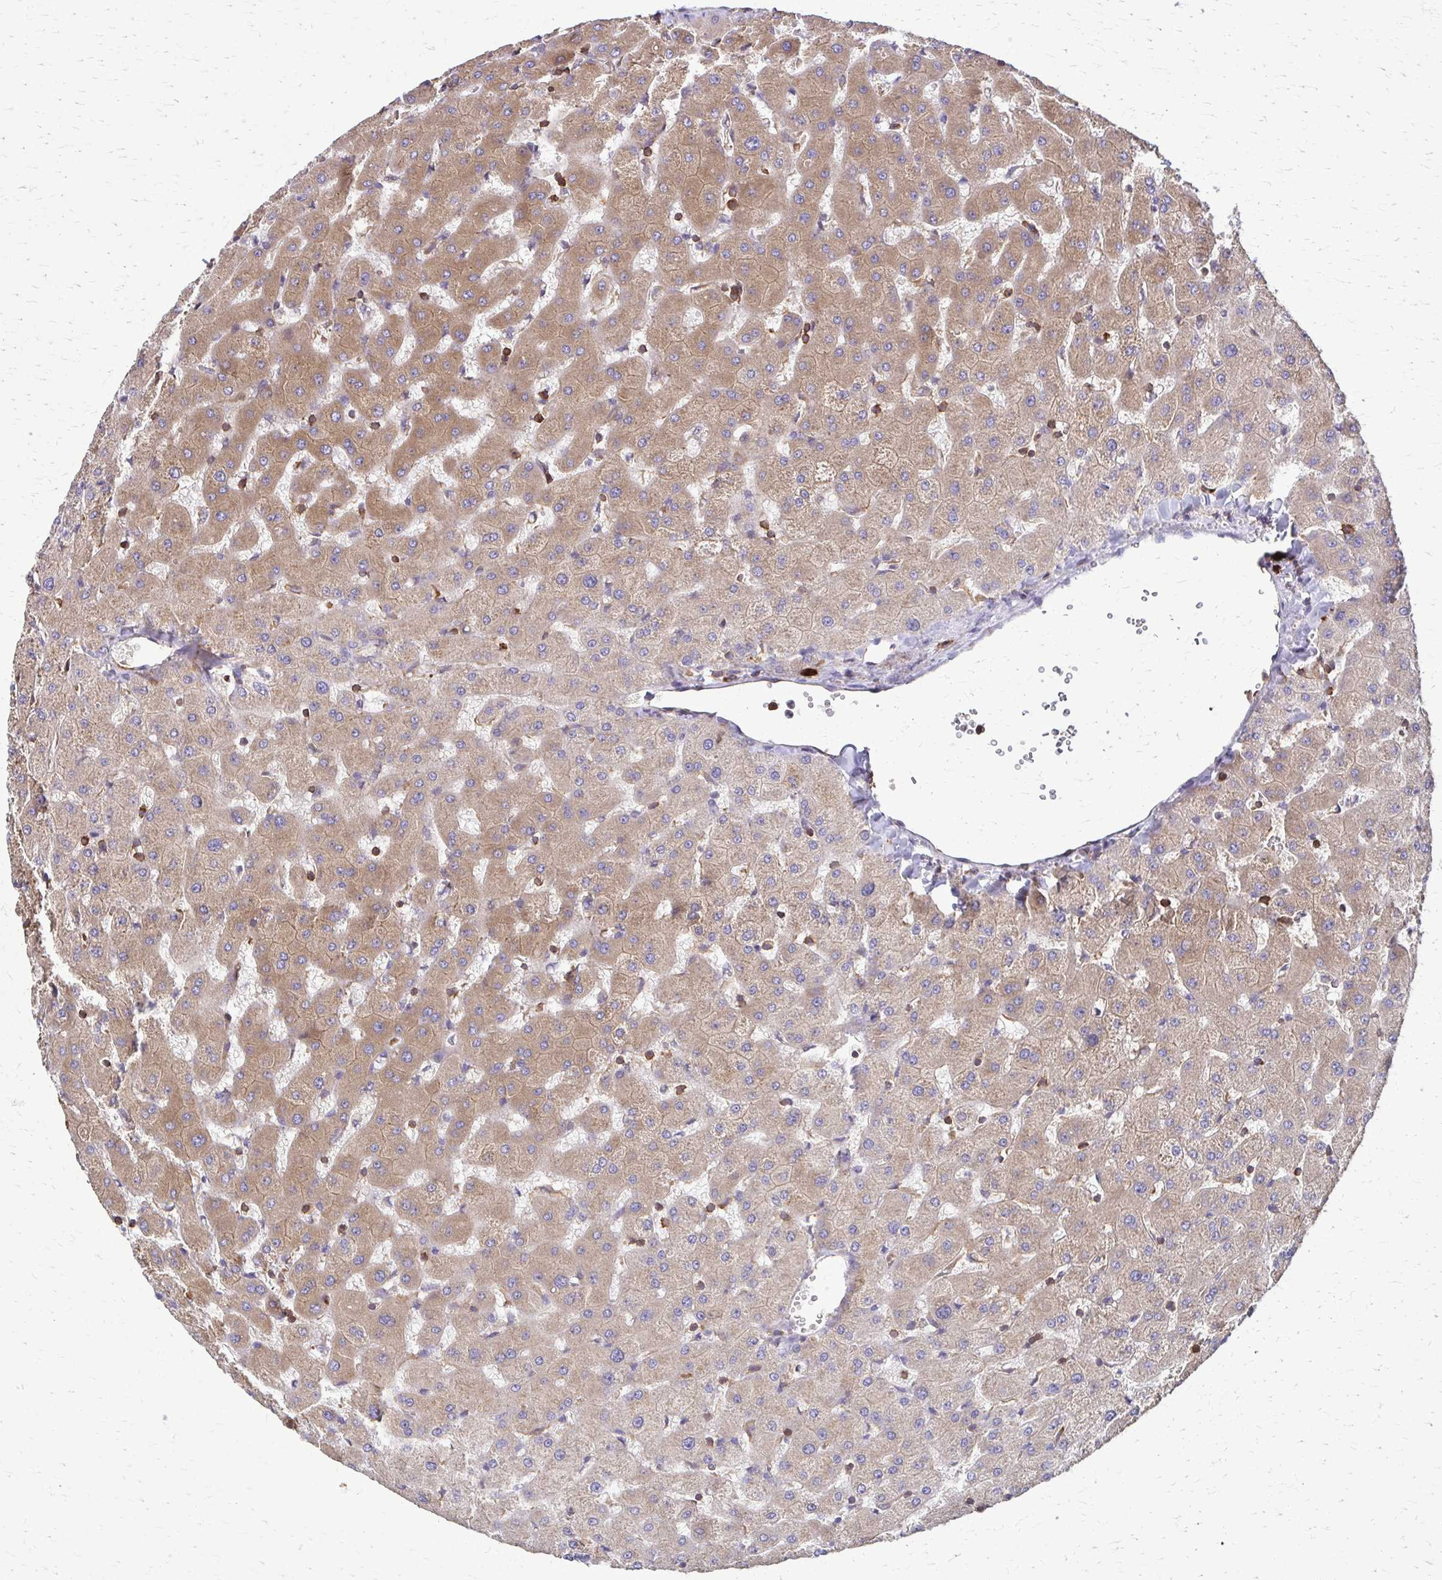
{"staining": {"intensity": "weak", "quantity": ">75%", "location": "cytoplasmic/membranous"}, "tissue": "liver", "cell_type": "Cholangiocytes", "image_type": "normal", "snomed": [{"axis": "morphology", "description": "Normal tissue, NOS"}, {"axis": "topography", "description": "Liver"}], "caption": "Protein expression analysis of normal liver demonstrates weak cytoplasmic/membranous positivity in approximately >75% of cholangiocytes.", "gene": "EEF2", "patient": {"sex": "female", "age": 63}}